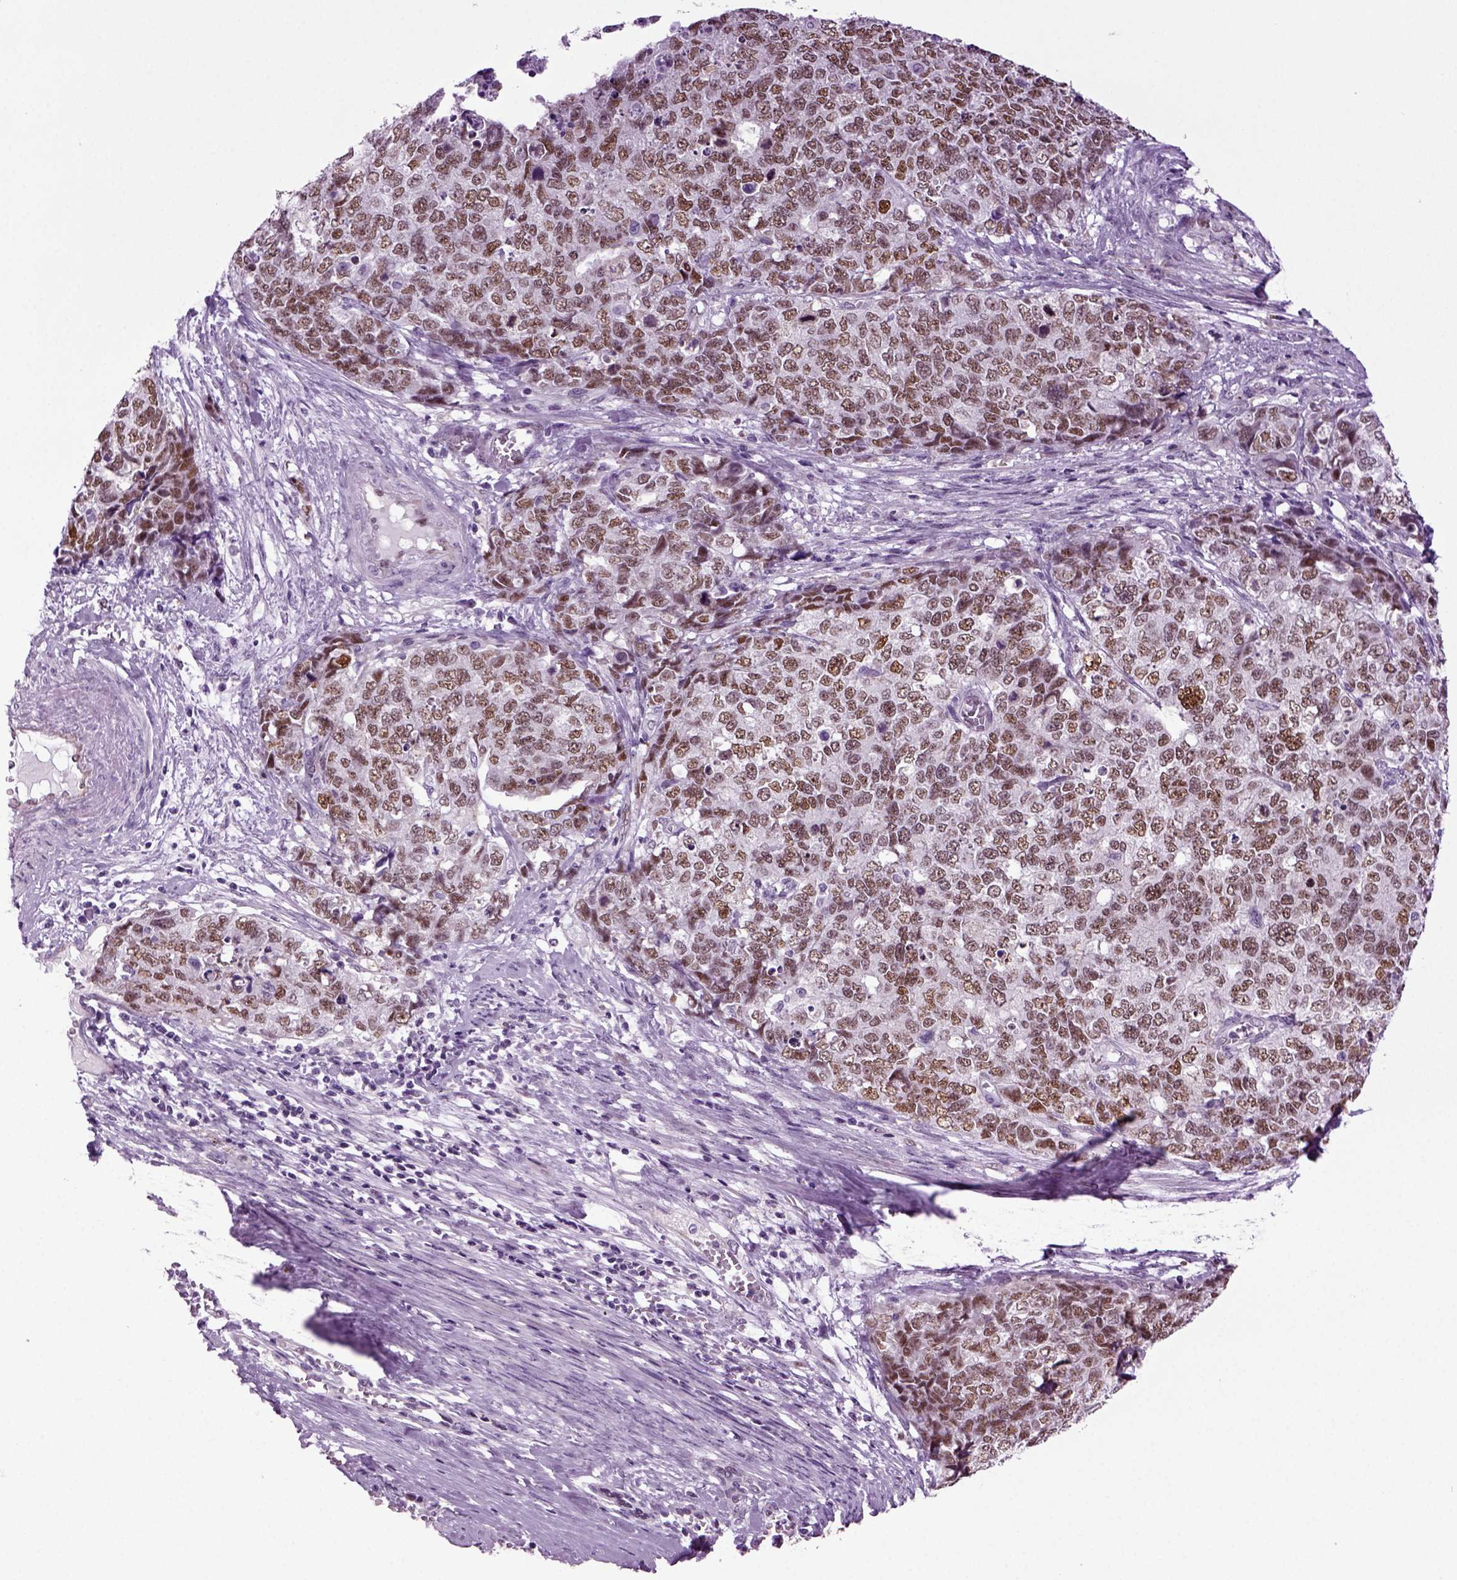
{"staining": {"intensity": "moderate", "quantity": ">75%", "location": "nuclear"}, "tissue": "cervical cancer", "cell_type": "Tumor cells", "image_type": "cancer", "snomed": [{"axis": "morphology", "description": "Squamous cell carcinoma, NOS"}, {"axis": "topography", "description": "Cervix"}], "caption": "Immunohistochemical staining of human cervical cancer (squamous cell carcinoma) displays medium levels of moderate nuclear expression in about >75% of tumor cells.", "gene": "RFX3", "patient": {"sex": "female", "age": 63}}